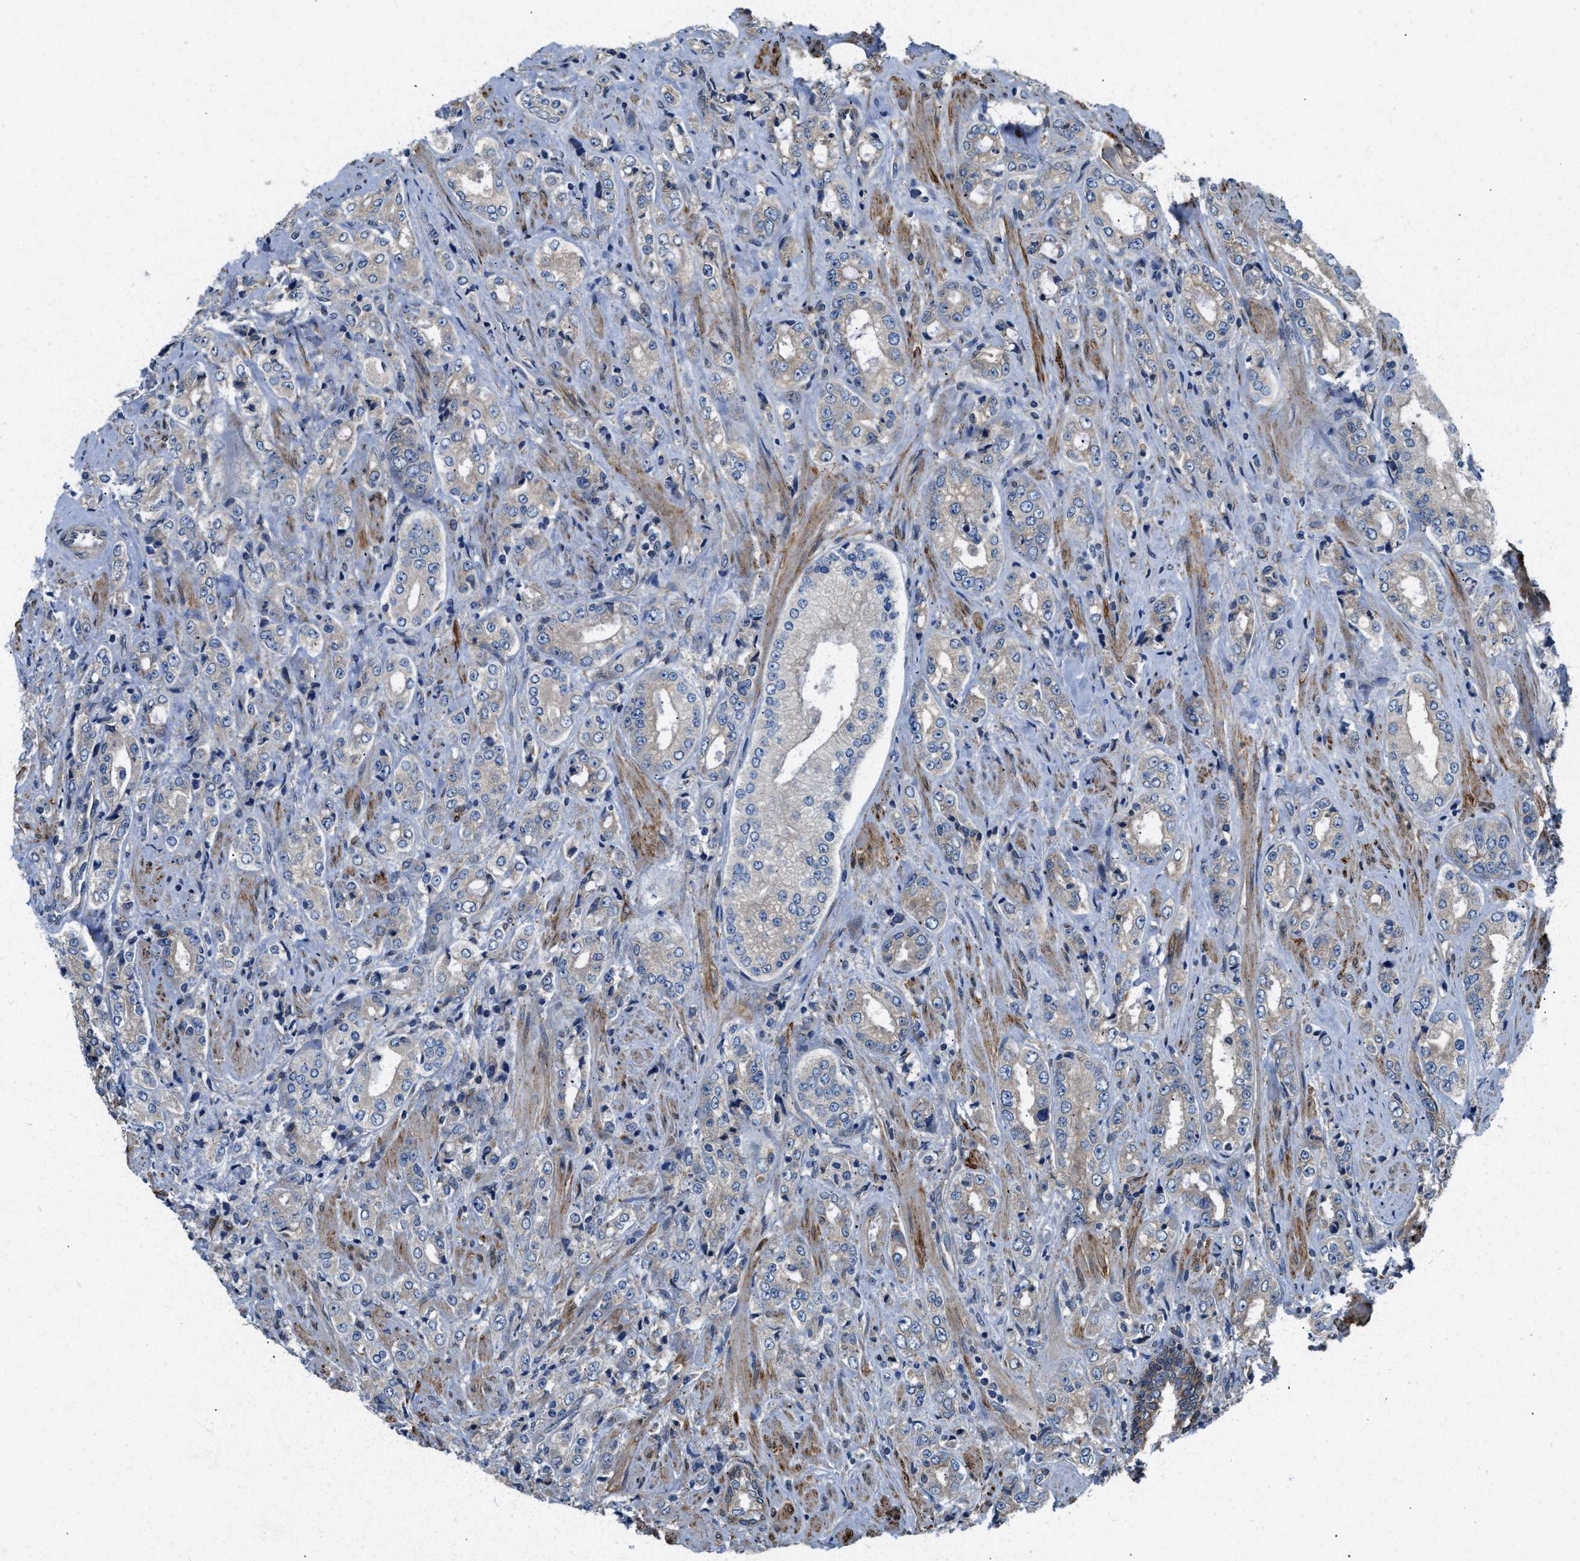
{"staining": {"intensity": "weak", "quantity": "25%-75%", "location": "cytoplasmic/membranous"}, "tissue": "prostate cancer", "cell_type": "Tumor cells", "image_type": "cancer", "snomed": [{"axis": "morphology", "description": "Adenocarcinoma, High grade"}, {"axis": "topography", "description": "Prostate"}], "caption": "High-magnification brightfield microscopy of prostate high-grade adenocarcinoma stained with DAB (3,3'-diaminobenzidine) (brown) and counterstained with hematoxylin (blue). tumor cells exhibit weak cytoplasmic/membranous staining is present in approximately25%-75% of cells.", "gene": "ARL6IP5", "patient": {"sex": "male", "age": 61}}